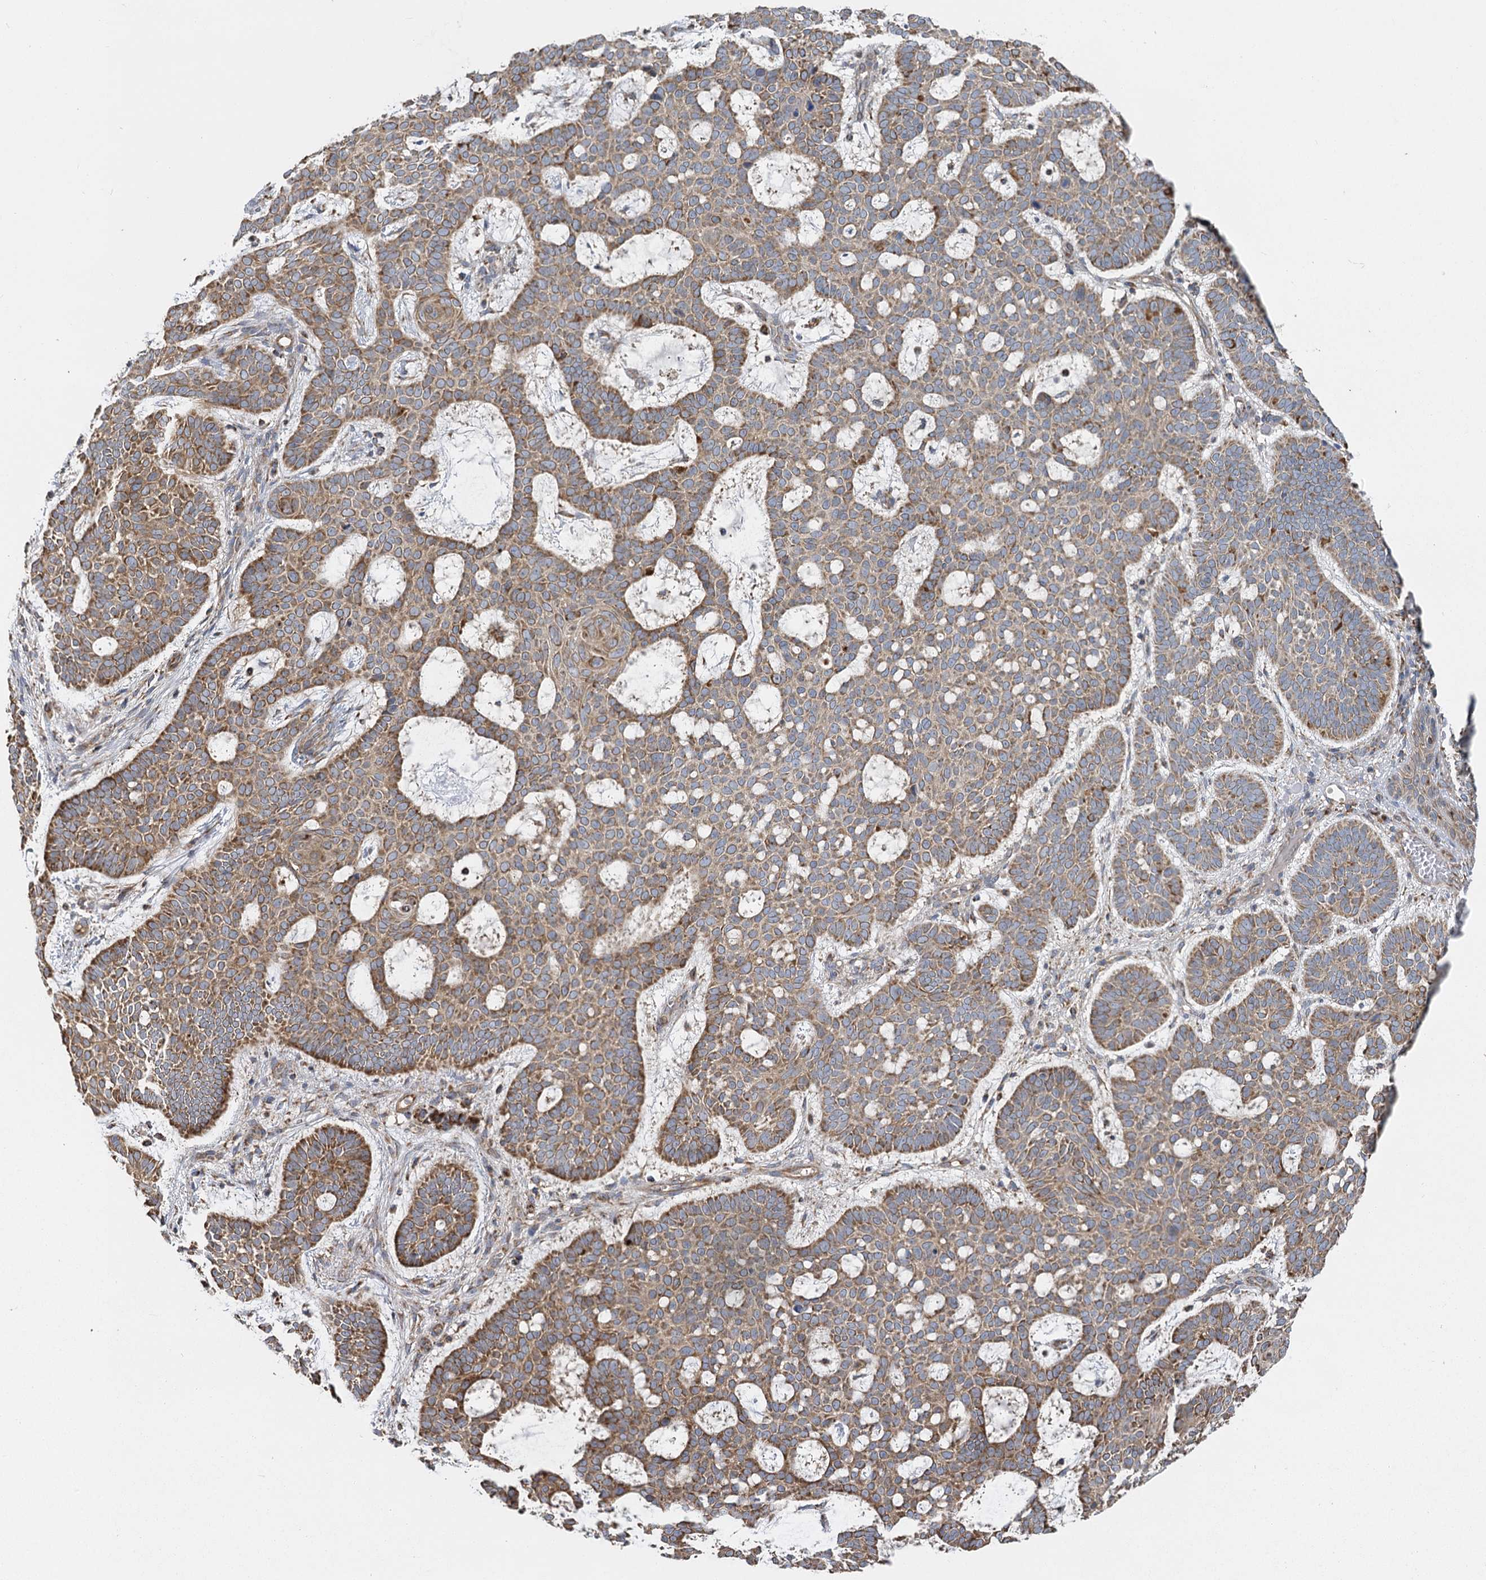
{"staining": {"intensity": "moderate", "quantity": ">75%", "location": "cytoplasmic/membranous"}, "tissue": "skin cancer", "cell_type": "Tumor cells", "image_type": "cancer", "snomed": [{"axis": "morphology", "description": "Basal cell carcinoma"}, {"axis": "topography", "description": "Skin"}], "caption": "A medium amount of moderate cytoplasmic/membranous staining is identified in about >75% of tumor cells in skin basal cell carcinoma tissue.", "gene": "IL11RA", "patient": {"sex": "male", "age": 85}}